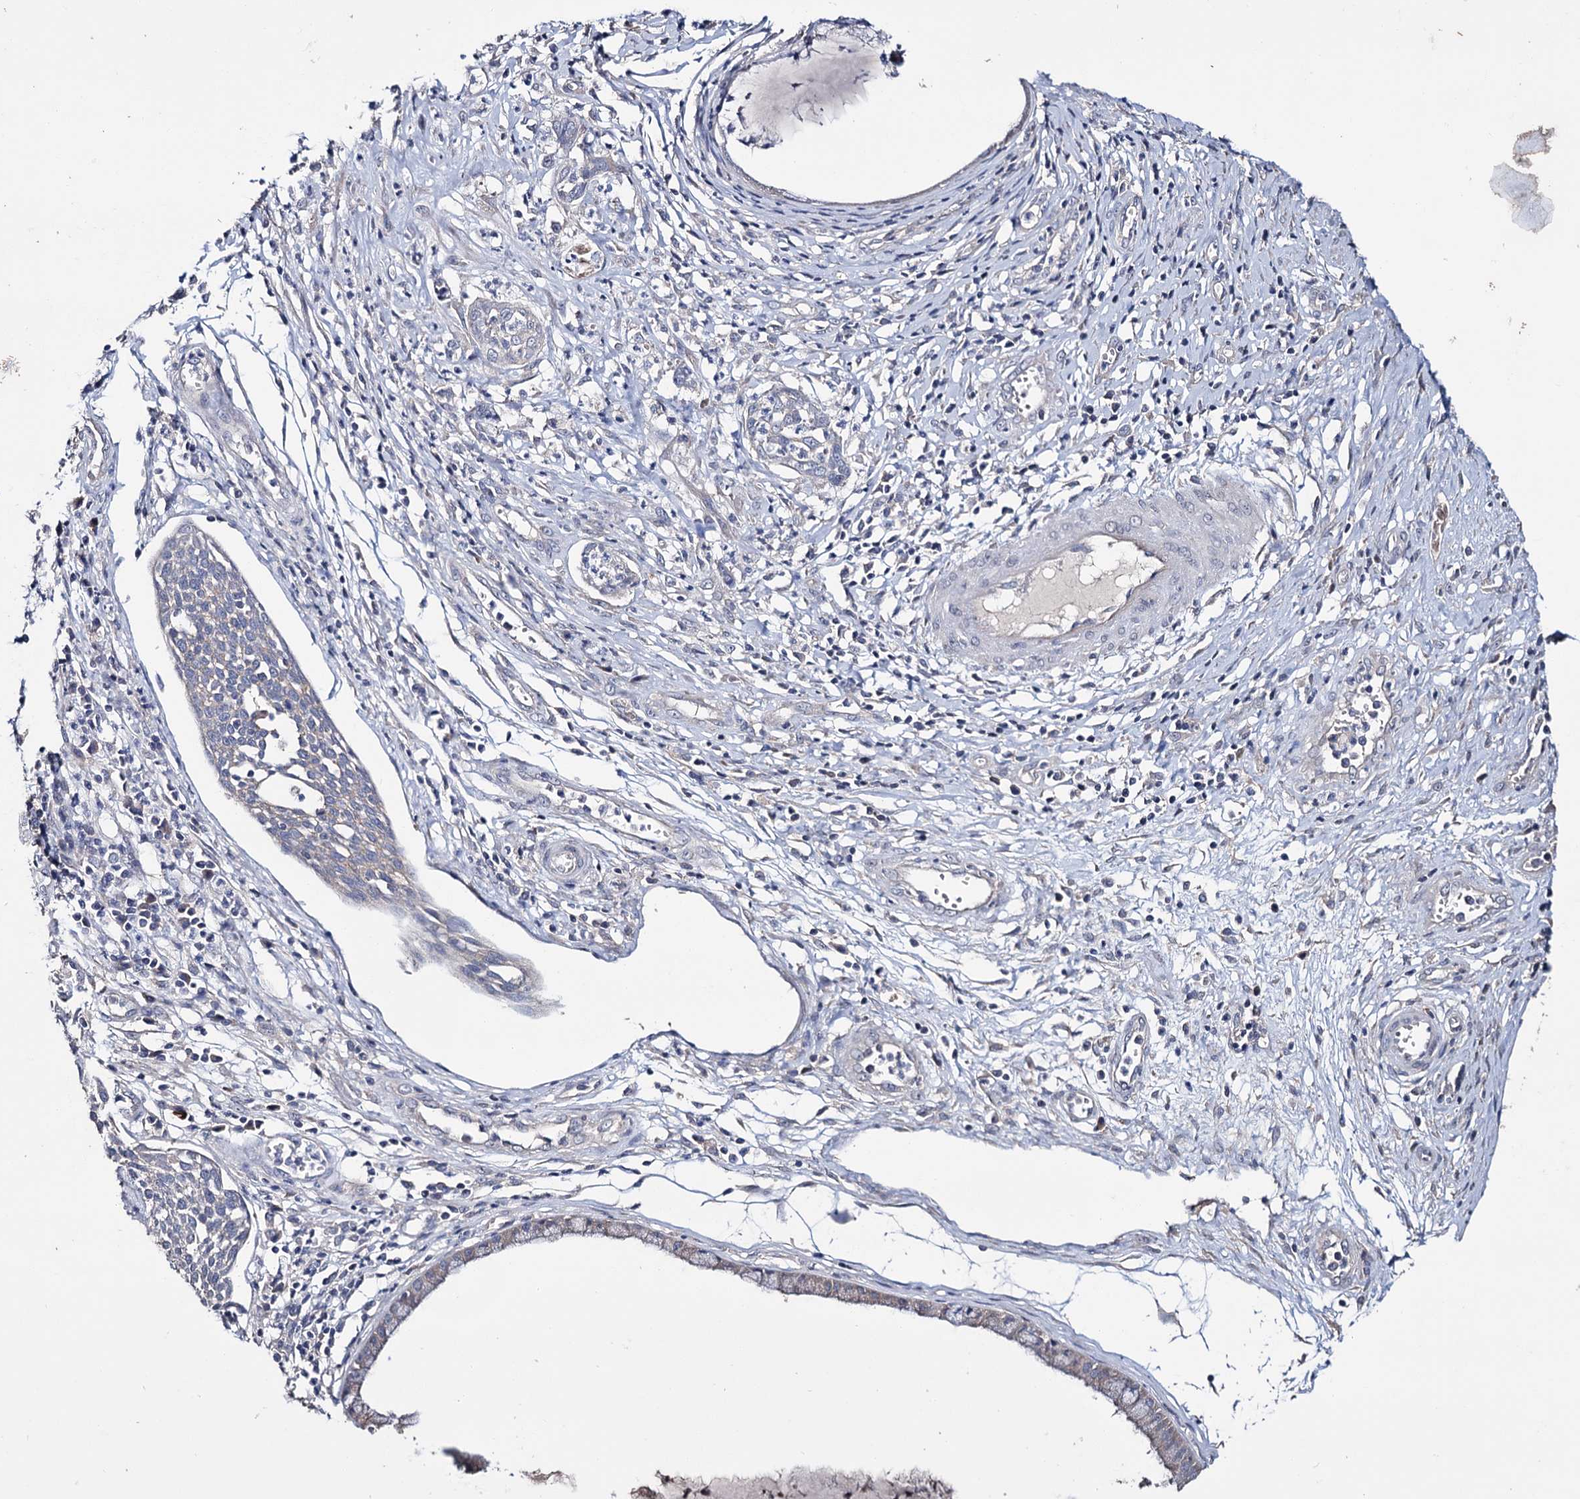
{"staining": {"intensity": "negative", "quantity": "none", "location": "none"}, "tissue": "cervical cancer", "cell_type": "Tumor cells", "image_type": "cancer", "snomed": [{"axis": "morphology", "description": "Squamous cell carcinoma, NOS"}, {"axis": "topography", "description": "Cervix"}], "caption": "This is an IHC photomicrograph of human cervical cancer. There is no positivity in tumor cells.", "gene": "EPB41L5", "patient": {"sex": "female", "age": 34}}